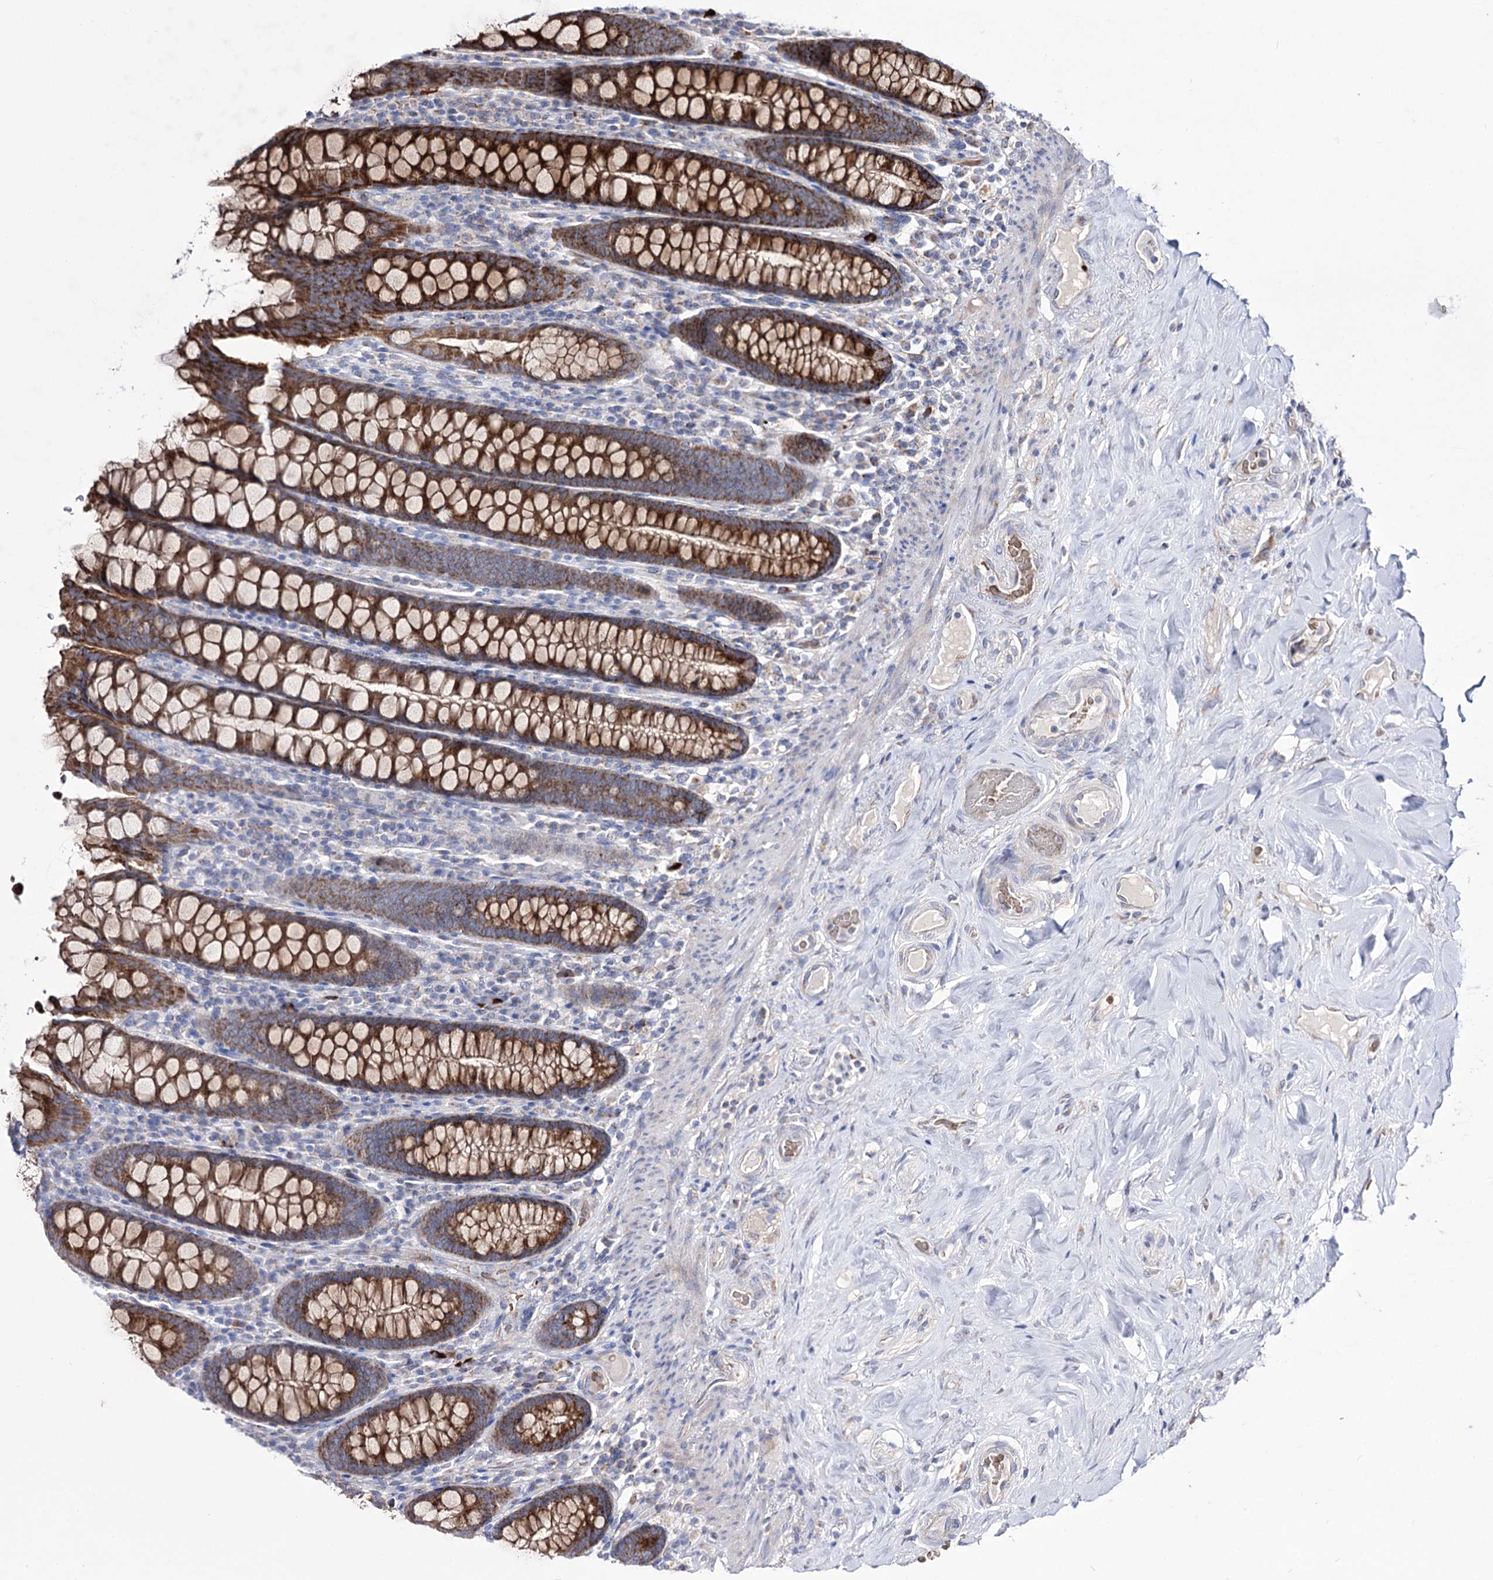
{"staining": {"intensity": "weak", "quantity": ">75%", "location": "cytoplasmic/membranous"}, "tissue": "colon", "cell_type": "Endothelial cells", "image_type": "normal", "snomed": [{"axis": "morphology", "description": "Normal tissue, NOS"}, {"axis": "topography", "description": "Colon"}], "caption": "Human colon stained for a protein (brown) demonstrates weak cytoplasmic/membranous positive positivity in approximately >75% of endothelial cells.", "gene": "OSBPL5", "patient": {"sex": "female", "age": 79}}